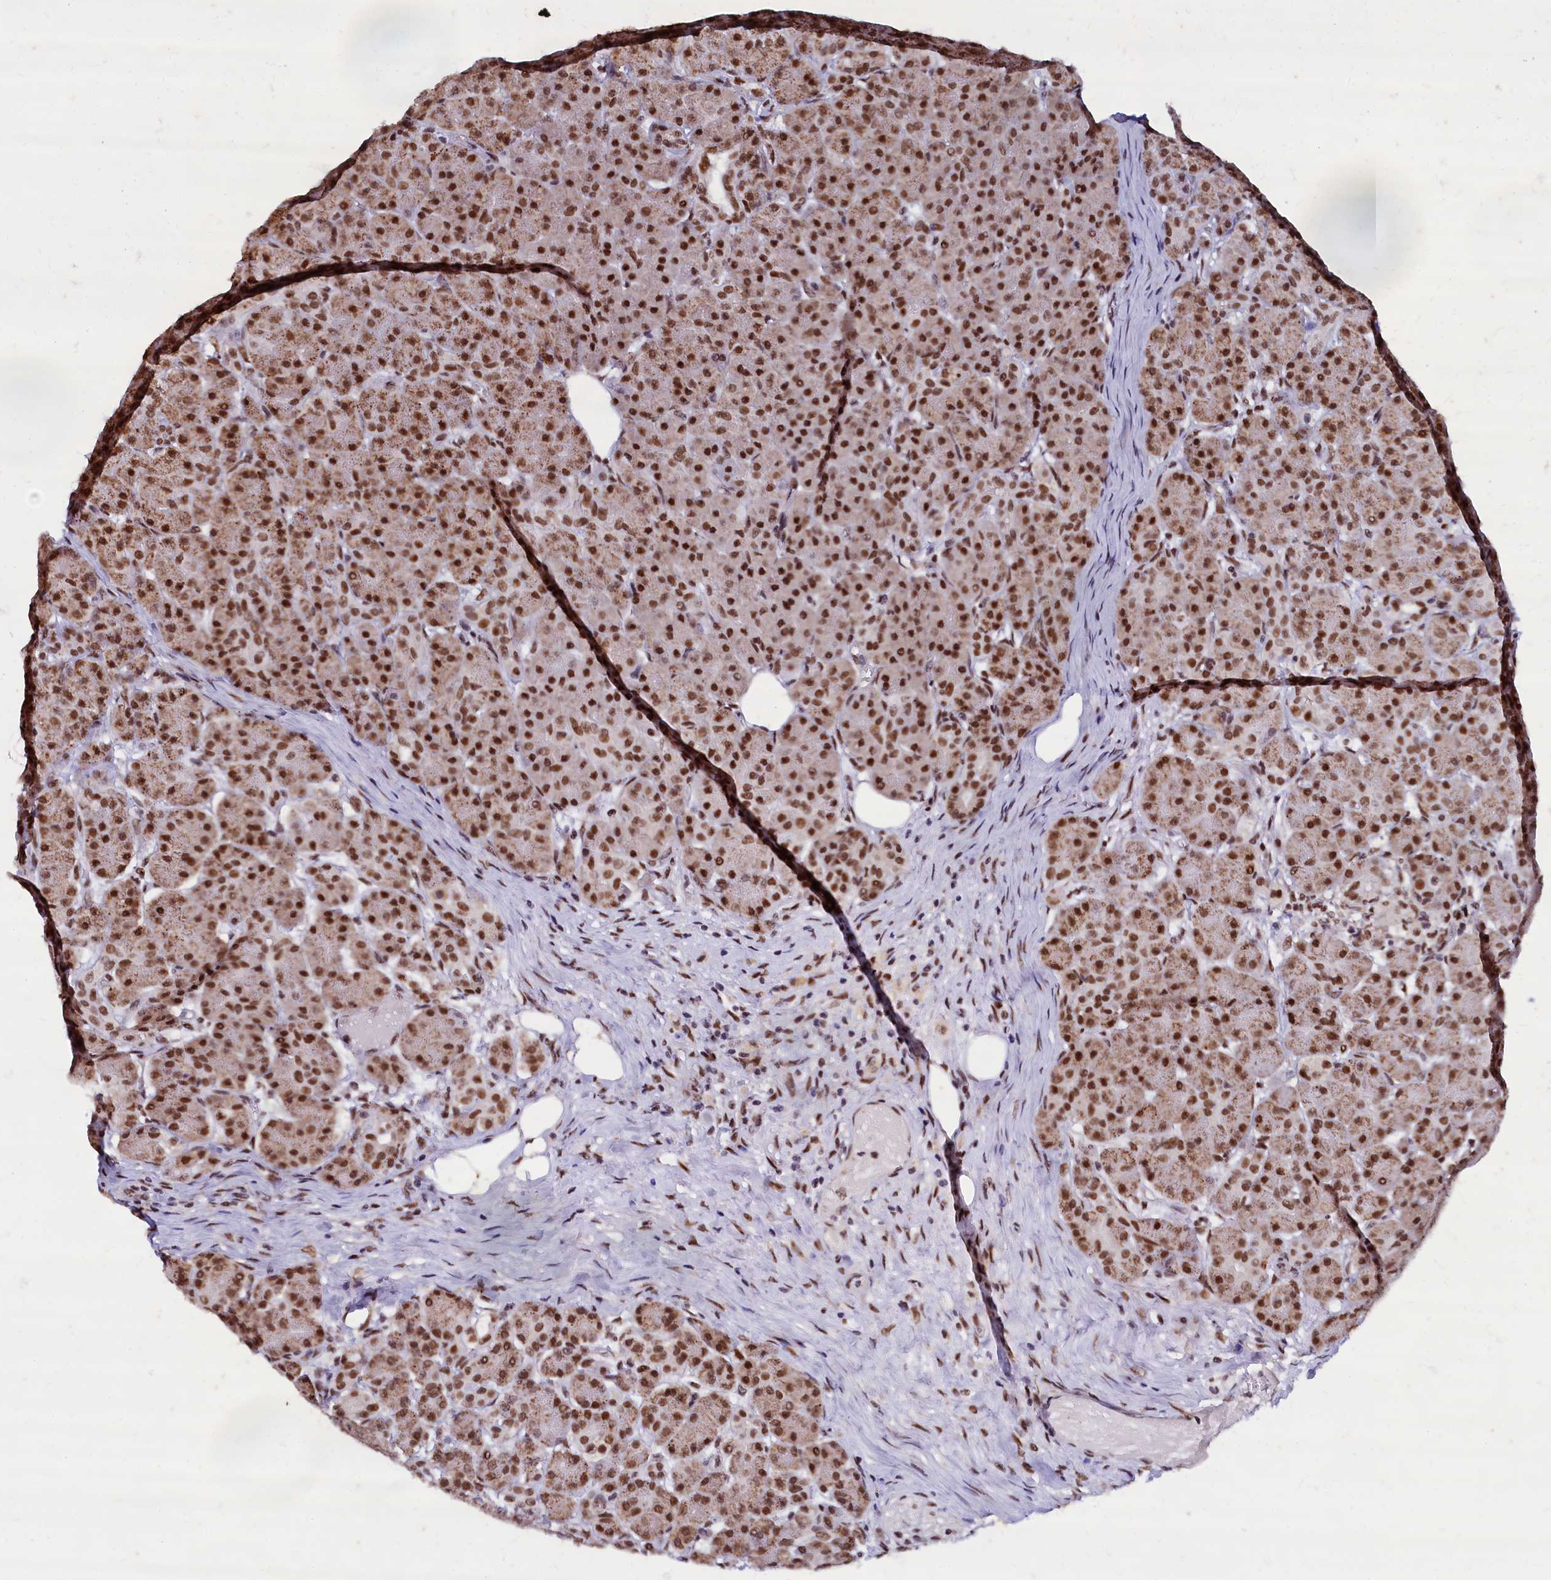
{"staining": {"intensity": "strong", "quantity": ">75%", "location": "cytoplasmic/membranous,nuclear"}, "tissue": "pancreas", "cell_type": "Exocrine glandular cells", "image_type": "normal", "snomed": [{"axis": "morphology", "description": "Normal tissue, NOS"}, {"axis": "topography", "description": "Pancreas"}], "caption": "A photomicrograph of pancreas stained for a protein reveals strong cytoplasmic/membranous,nuclear brown staining in exocrine glandular cells.", "gene": "CPSF7", "patient": {"sex": "male", "age": 63}}